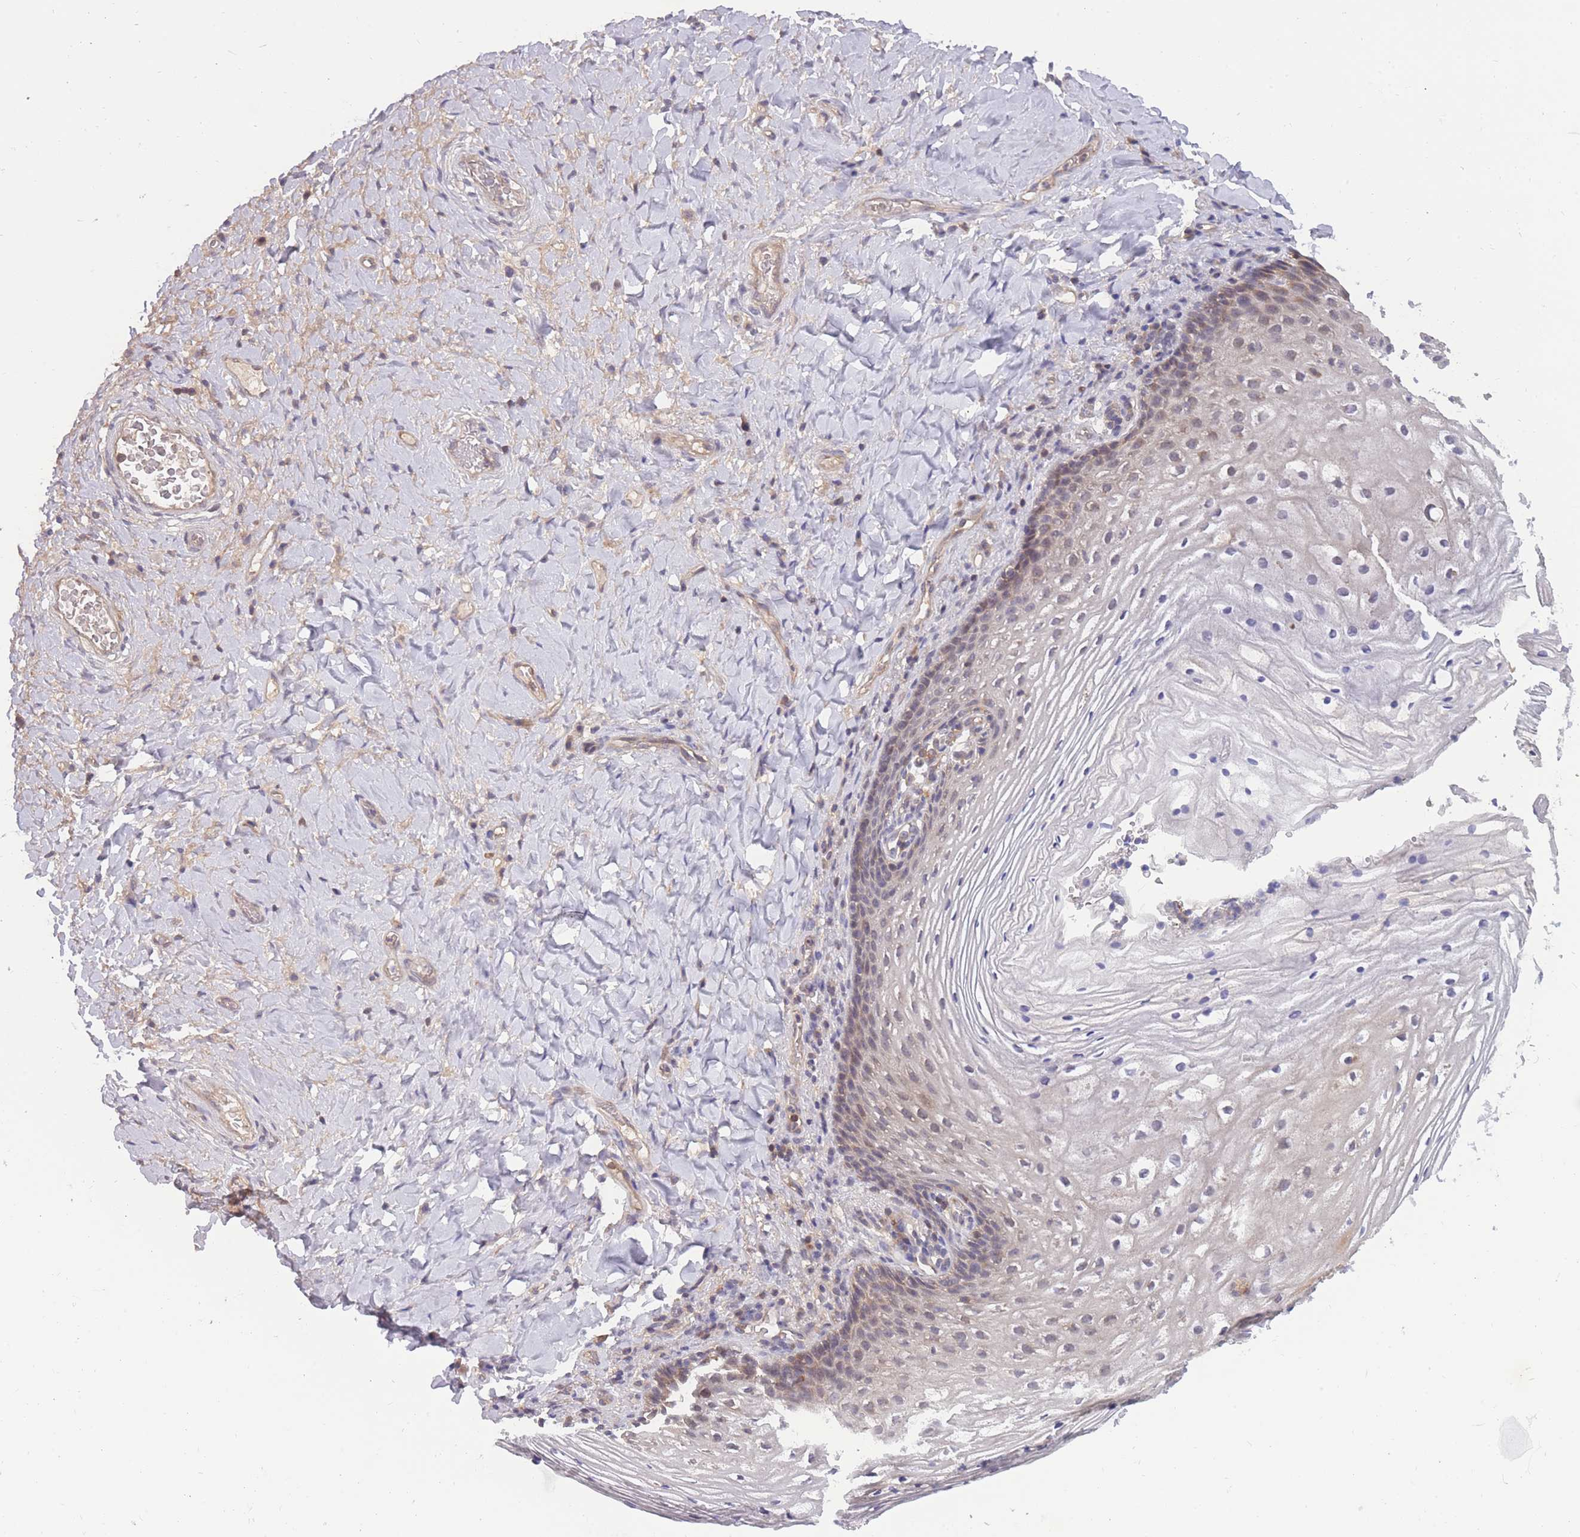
{"staining": {"intensity": "weak", "quantity": "<25%", "location": "cytoplasmic/membranous"}, "tissue": "vagina", "cell_type": "Squamous epithelial cells", "image_type": "normal", "snomed": [{"axis": "morphology", "description": "Normal tissue, NOS"}, {"axis": "topography", "description": "Vagina"}], "caption": "DAB (3,3'-diaminobenzidine) immunohistochemical staining of normal vagina reveals no significant staining in squamous epithelial cells. The staining is performed using DAB brown chromogen with nuclei counter-stained in using hematoxylin.", "gene": "UBE2NL", "patient": {"sex": "female", "age": 60}}